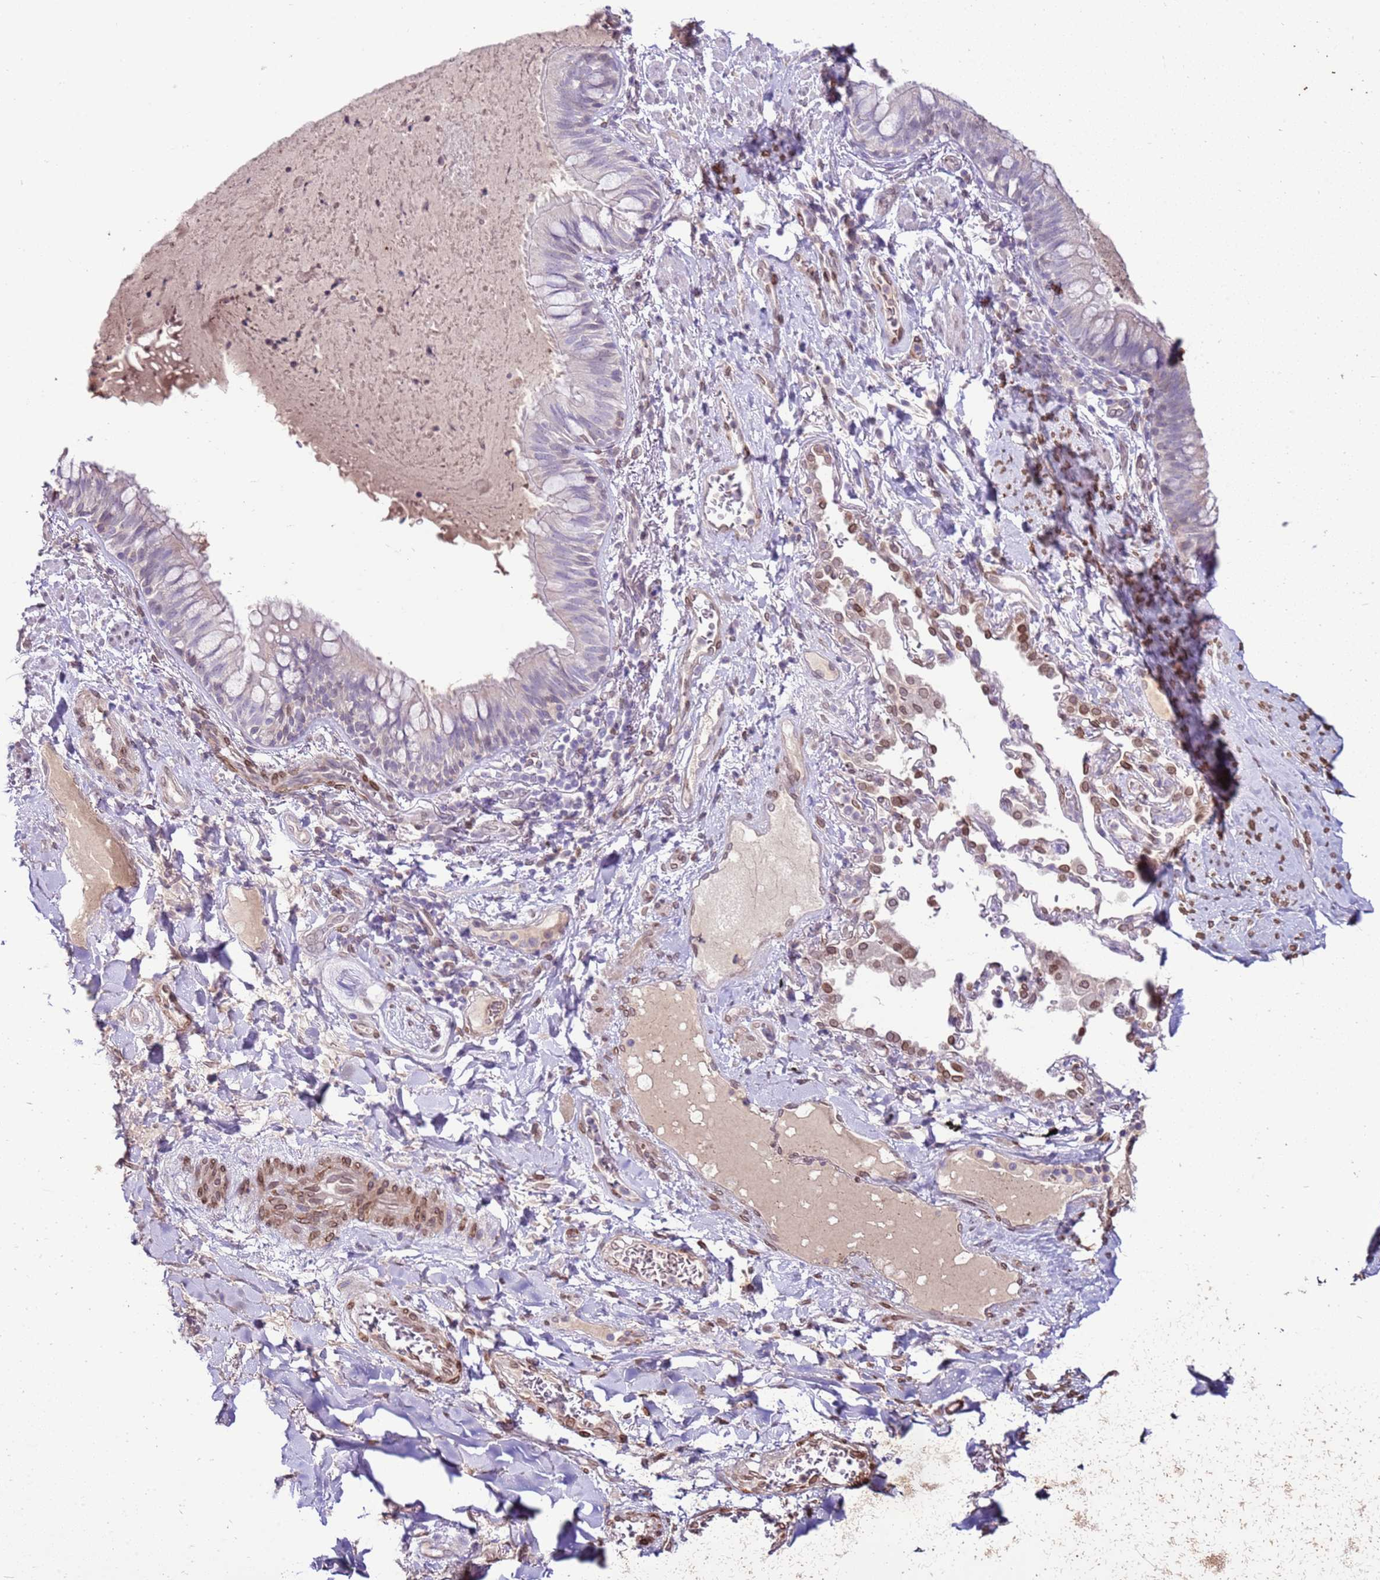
{"staining": {"intensity": "negative", "quantity": "none", "location": "none"}, "tissue": "nasopharynx", "cell_type": "Respiratory epithelial cells", "image_type": "normal", "snomed": [{"axis": "morphology", "description": "Normal tissue, NOS"}, {"axis": "topography", "description": "Nasopharynx"}], "caption": "DAB immunohistochemical staining of unremarkable human nasopharynx displays no significant staining in respiratory epithelial cells. (IHC, brightfield microscopy, high magnification).", "gene": "TMEM47", "patient": {"sex": "male", "age": 64}}